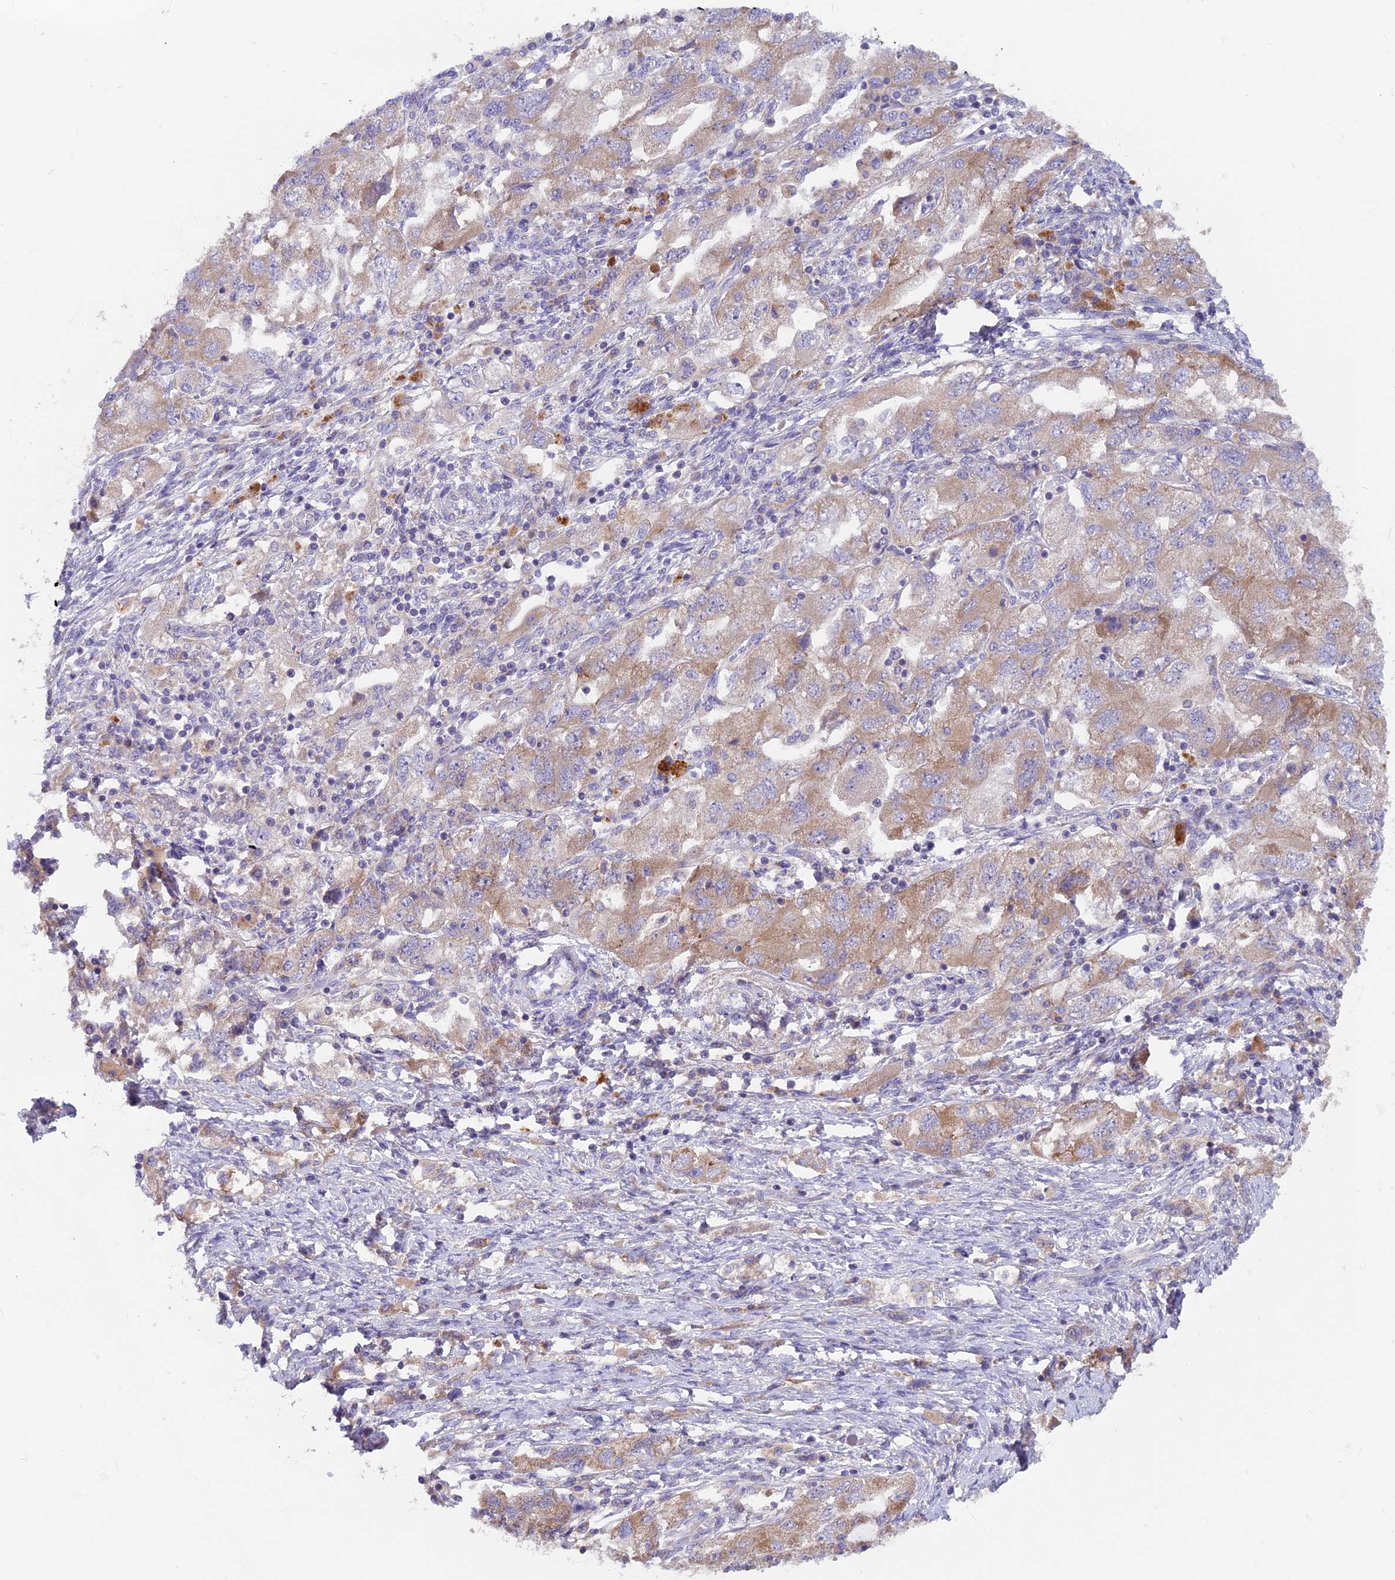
{"staining": {"intensity": "moderate", "quantity": "<25%", "location": "cytoplasmic/membranous"}, "tissue": "ovarian cancer", "cell_type": "Tumor cells", "image_type": "cancer", "snomed": [{"axis": "morphology", "description": "Carcinoma, NOS"}, {"axis": "morphology", "description": "Cystadenocarcinoma, serous, NOS"}, {"axis": "topography", "description": "Ovary"}], "caption": "Ovarian cancer stained for a protein (brown) reveals moderate cytoplasmic/membranous positive positivity in about <25% of tumor cells.", "gene": "PZP", "patient": {"sex": "female", "age": 69}}